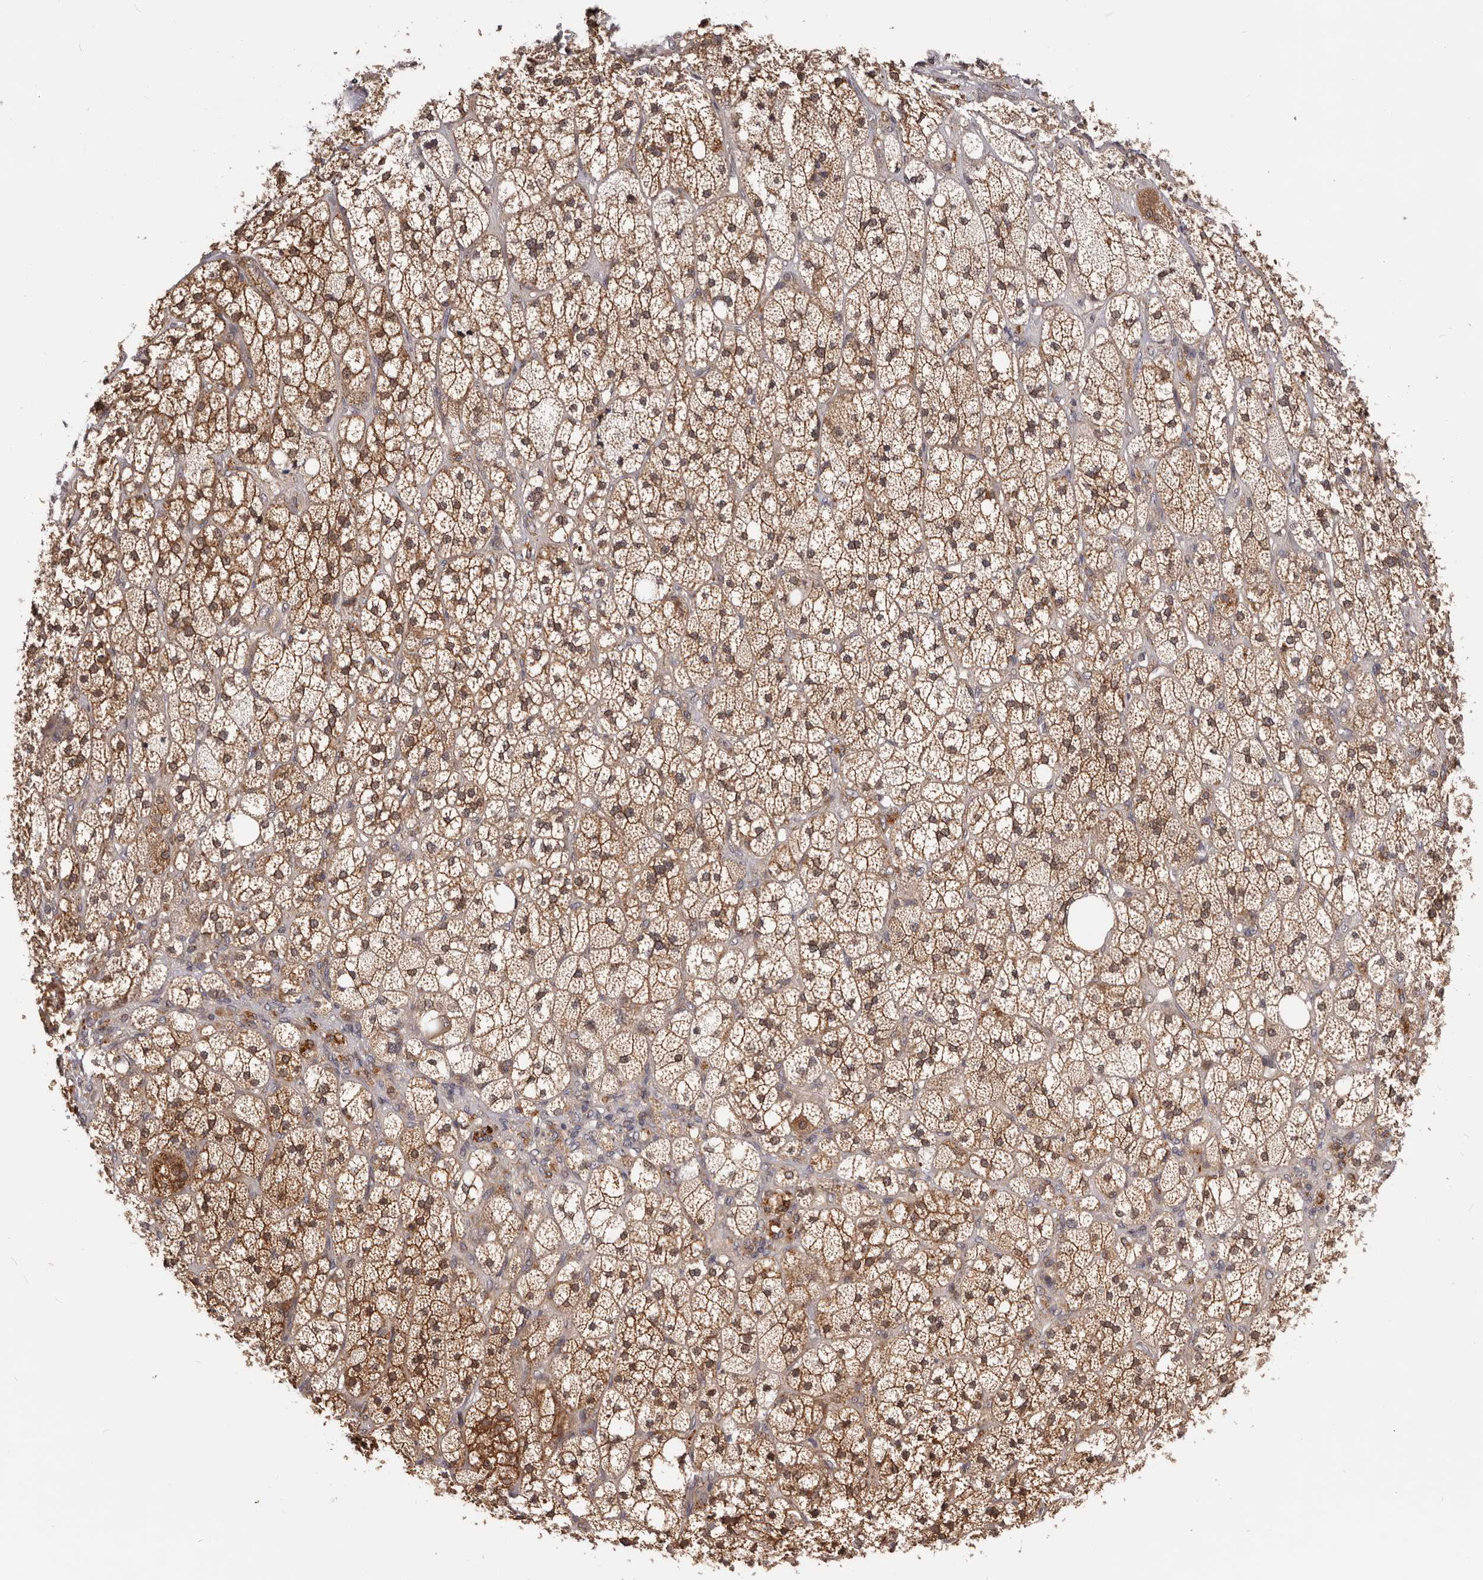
{"staining": {"intensity": "strong", "quantity": "25%-75%", "location": "cytoplasmic/membranous"}, "tissue": "adrenal gland", "cell_type": "Glandular cells", "image_type": "normal", "snomed": [{"axis": "morphology", "description": "Normal tissue, NOS"}, {"axis": "topography", "description": "Adrenal gland"}], "caption": "Brown immunohistochemical staining in benign adrenal gland exhibits strong cytoplasmic/membranous positivity in approximately 25%-75% of glandular cells. The protein of interest is stained brown, and the nuclei are stained in blue (DAB IHC with brightfield microscopy, high magnification).", "gene": "MDP1", "patient": {"sex": "male", "age": 61}}